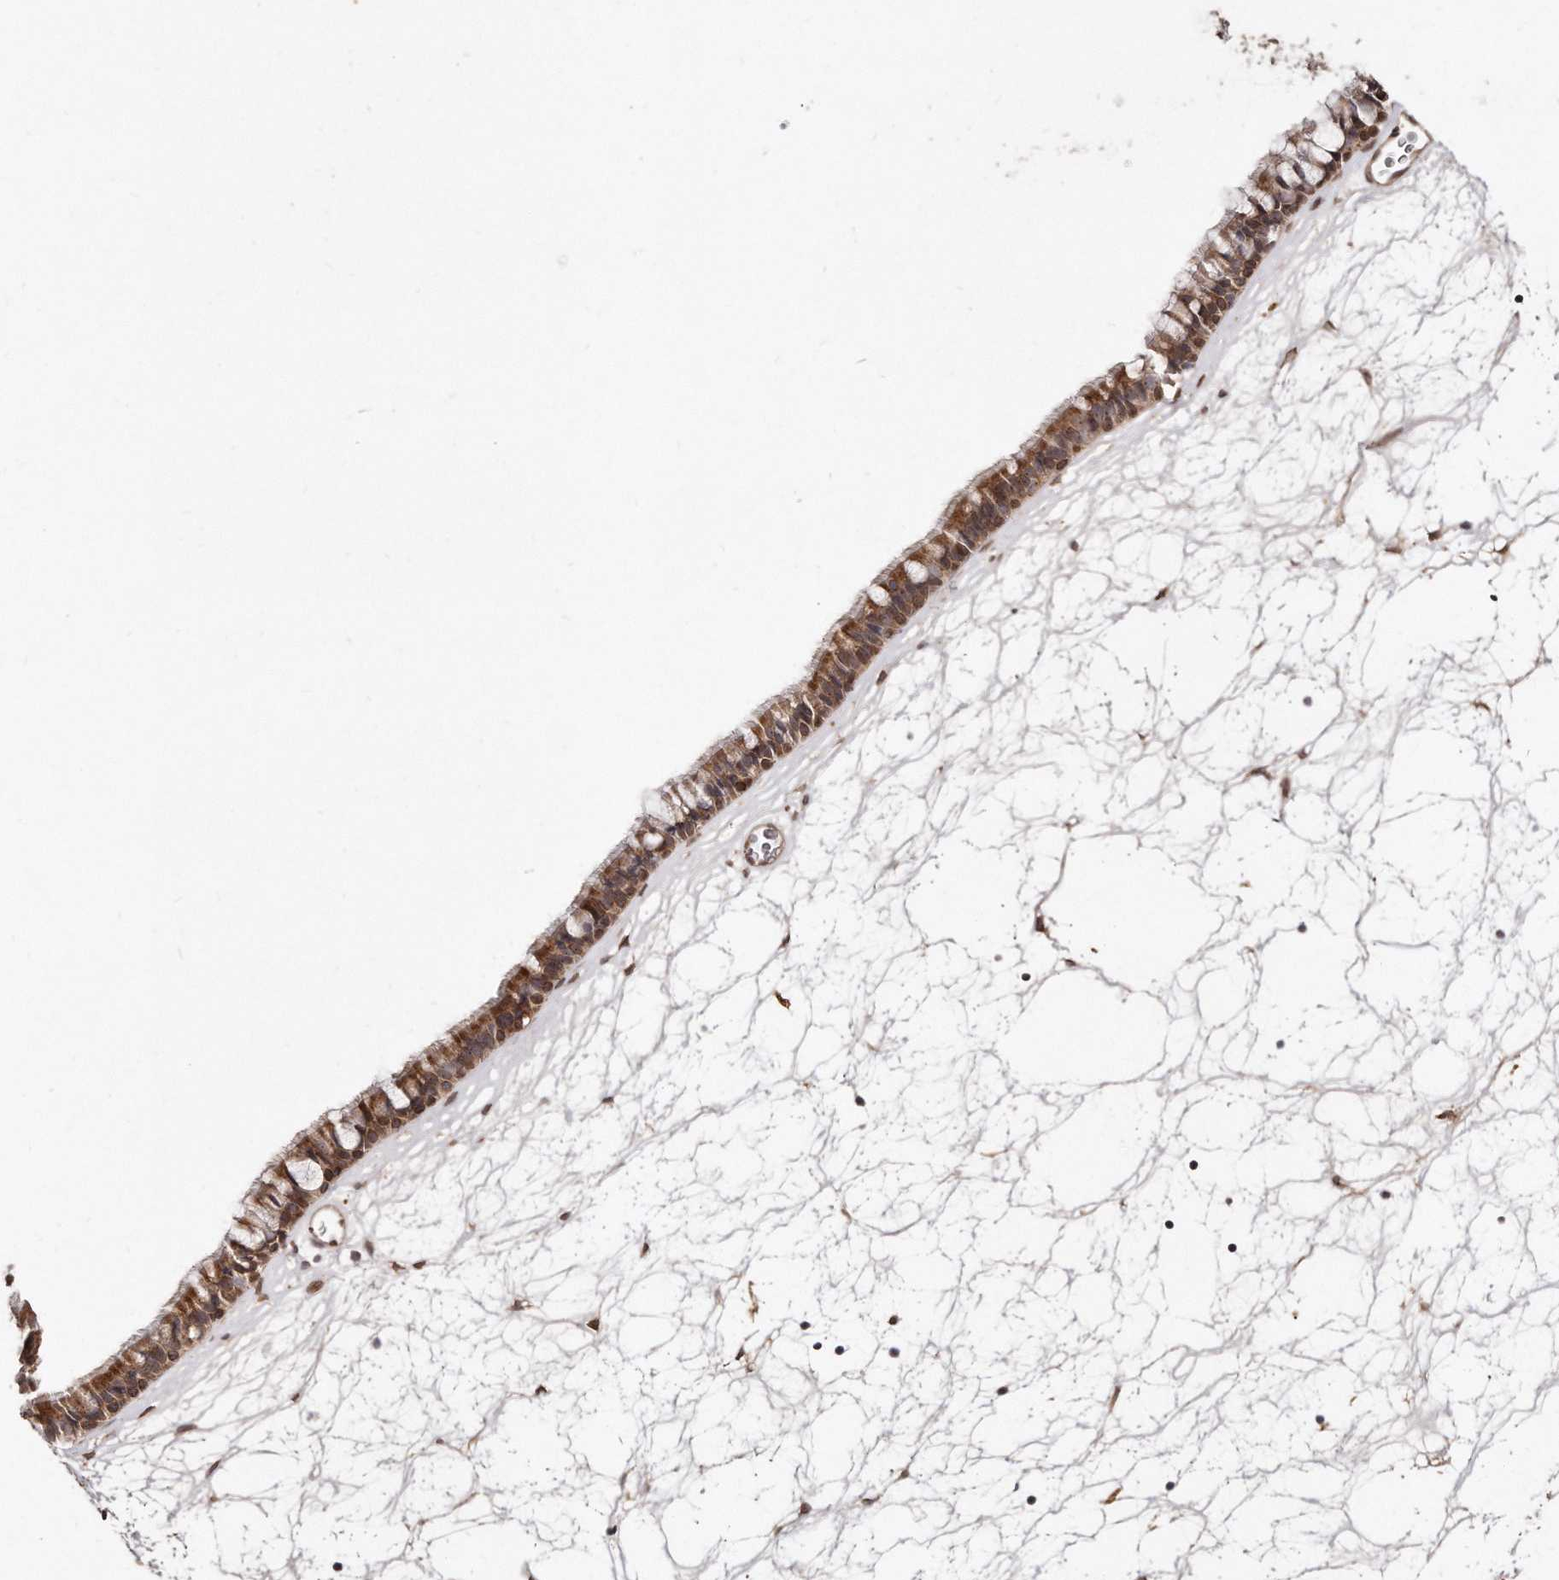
{"staining": {"intensity": "moderate", "quantity": ">75%", "location": "cytoplasmic/membranous,nuclear"}, "tissue": "nasopharynx", "cell_type": "Respiratory epithelial cells", "image_type": "normal", "snomed": [{"axis": "morphology", "description": "Normal tissue, NOS"}, {"axis": "topography", "description": "Nasopharynx"}], "caption": "A brown stain shows moderate cytoplasmic/membranous,nuclear expression of a protein in respiratory epithelial cells of normal nasopharynx. The staining was performed using DAB (3,3'-diaminobenzidine) to visualize the protein expression in brown, while the nuclei were stained in blue with hematoxylin (Magnification: 20x).", "gene": "HASPIN", "patient": {"sex": "male", "age": 64}}